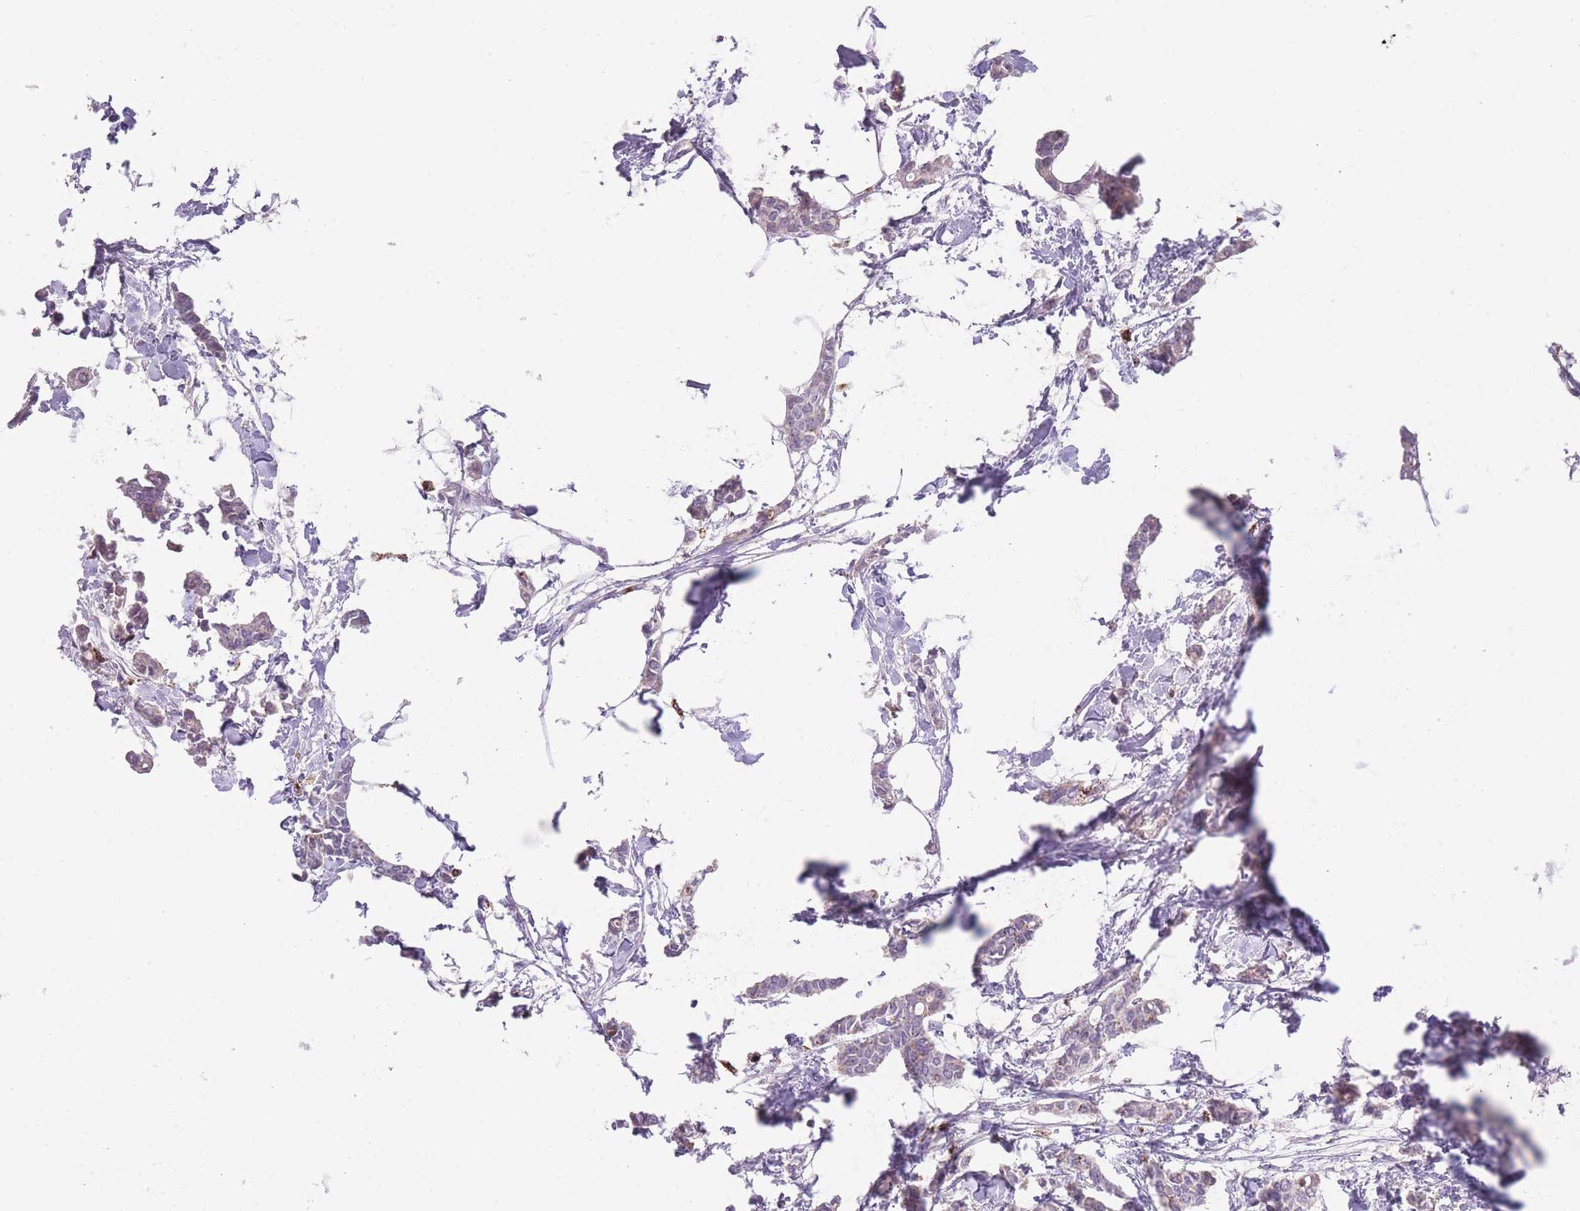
{"staining": {"intensity": "weak", "quantity": ">75%", "location": "cytoplasmic/membranous"}, "tissue": "breast cancer", "cell_type": "Tumor cells", "image_type": "cancer", "snomed": [{"axis": "morphology", "description": "Duct carcinoma"}, {"axis": "topography", "description": "Breast"}], "caption": "Protein expression analysis of human breast cancer (intraductal carcinoma) reveals weak cytoplasmic/membranous staining in about >75% of tumor cells.", "gene": "GNAT1", "patient": {"sex": "female", "age": 41}}